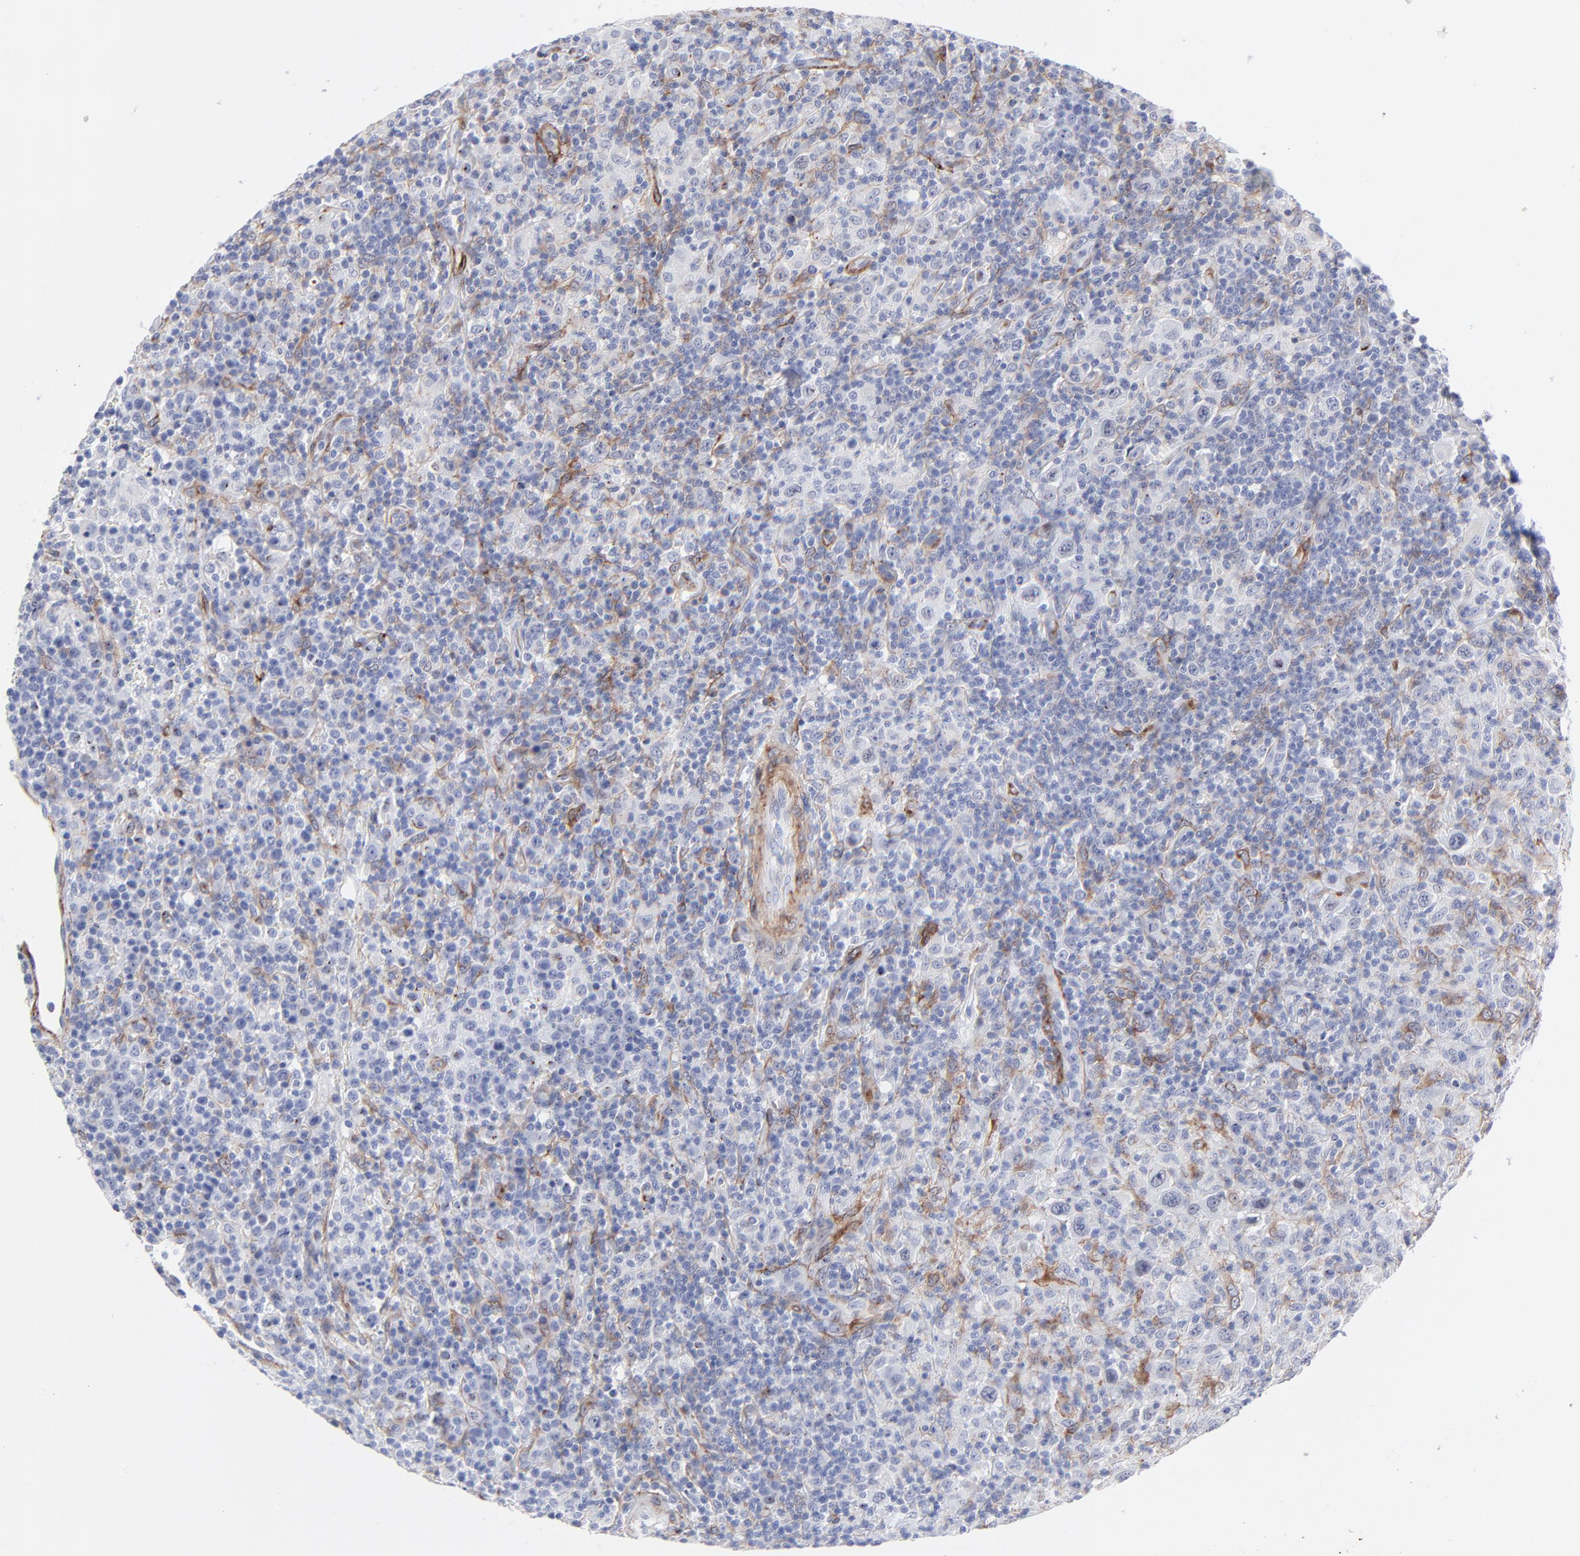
{"staining": {"intensity": "negative", "quantity": "none", "location": "none"}, "tissue": "lymphoma", "cell_type": "Tumor cells", "image_type": "cancer", "snomed": [{"axis": "morphology", "description": "Hodgkin's disease, NOS"}, {"axis": "topography", "description": "Lymph node"}], "caption": "The image reveals no staining of tumor cells in lymphoma.", "gene": "PDGFRB", "patient": {"sex": "male", "age": 65}}